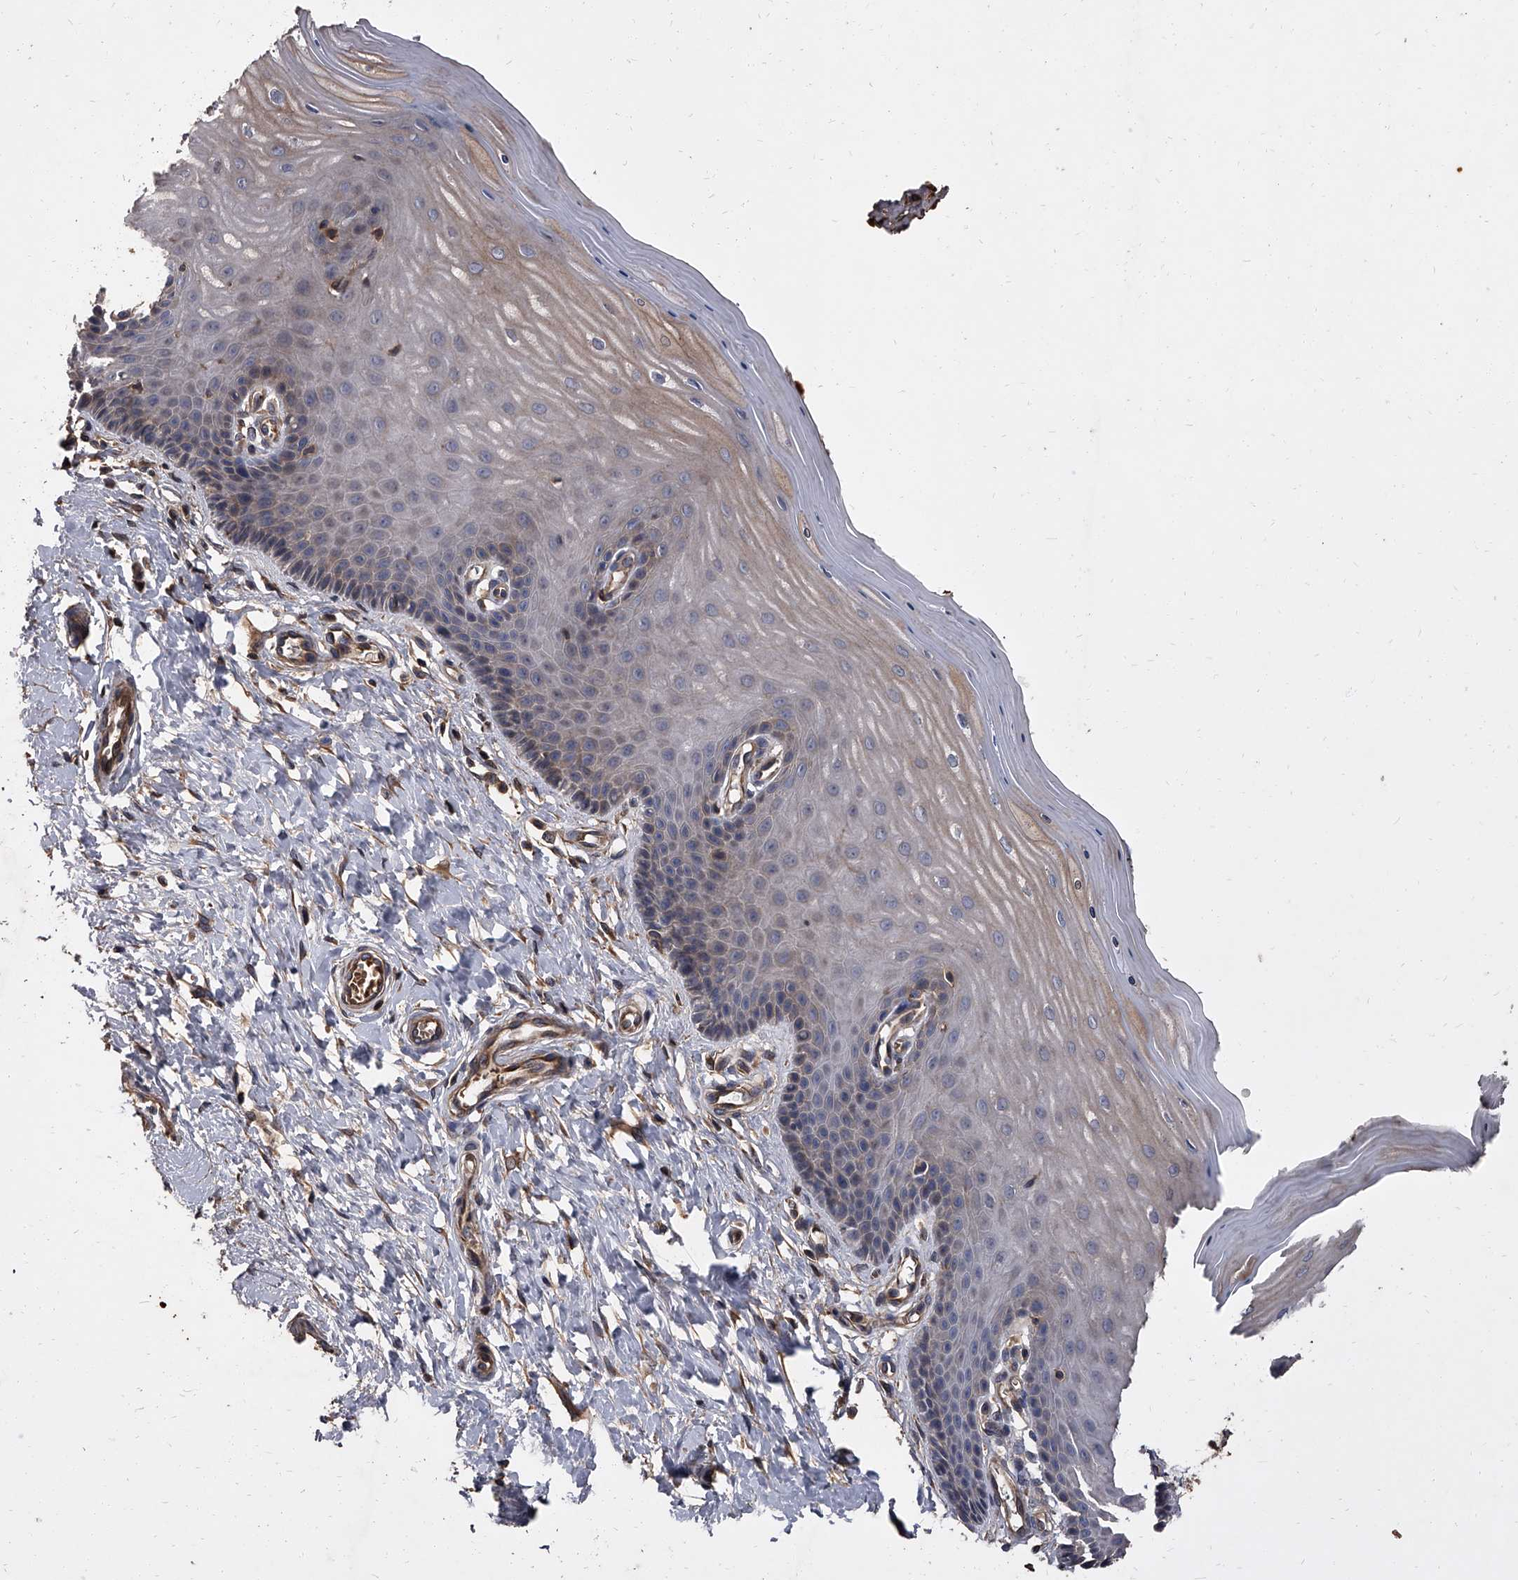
{"staining": {"intensity": "weak", "quantity": "25%-75%", "location": "cytoplasmic/membranous"}, "tissue": "cervix", "cell_type": "Glandular cells", "image_type": "normal", "snomed": [{"axis": "morphology", "description": "Normal tissue, NOS"}, {"axis": "topography", "description": "Cervix"}], "caption": "IHC staining of benign cervix, which shows low levels of weak cytoplasmic/membranous expression in about 25%-75% of glandular cells indicating weak cytoplasmic/membranous protein positivity. The staining was performed using DAB (brown) for protein detection and nuclei were counterstained in hematoxylin (blue).", "gene": "STK36", "patient": {"sex": "female", "age": 55}}